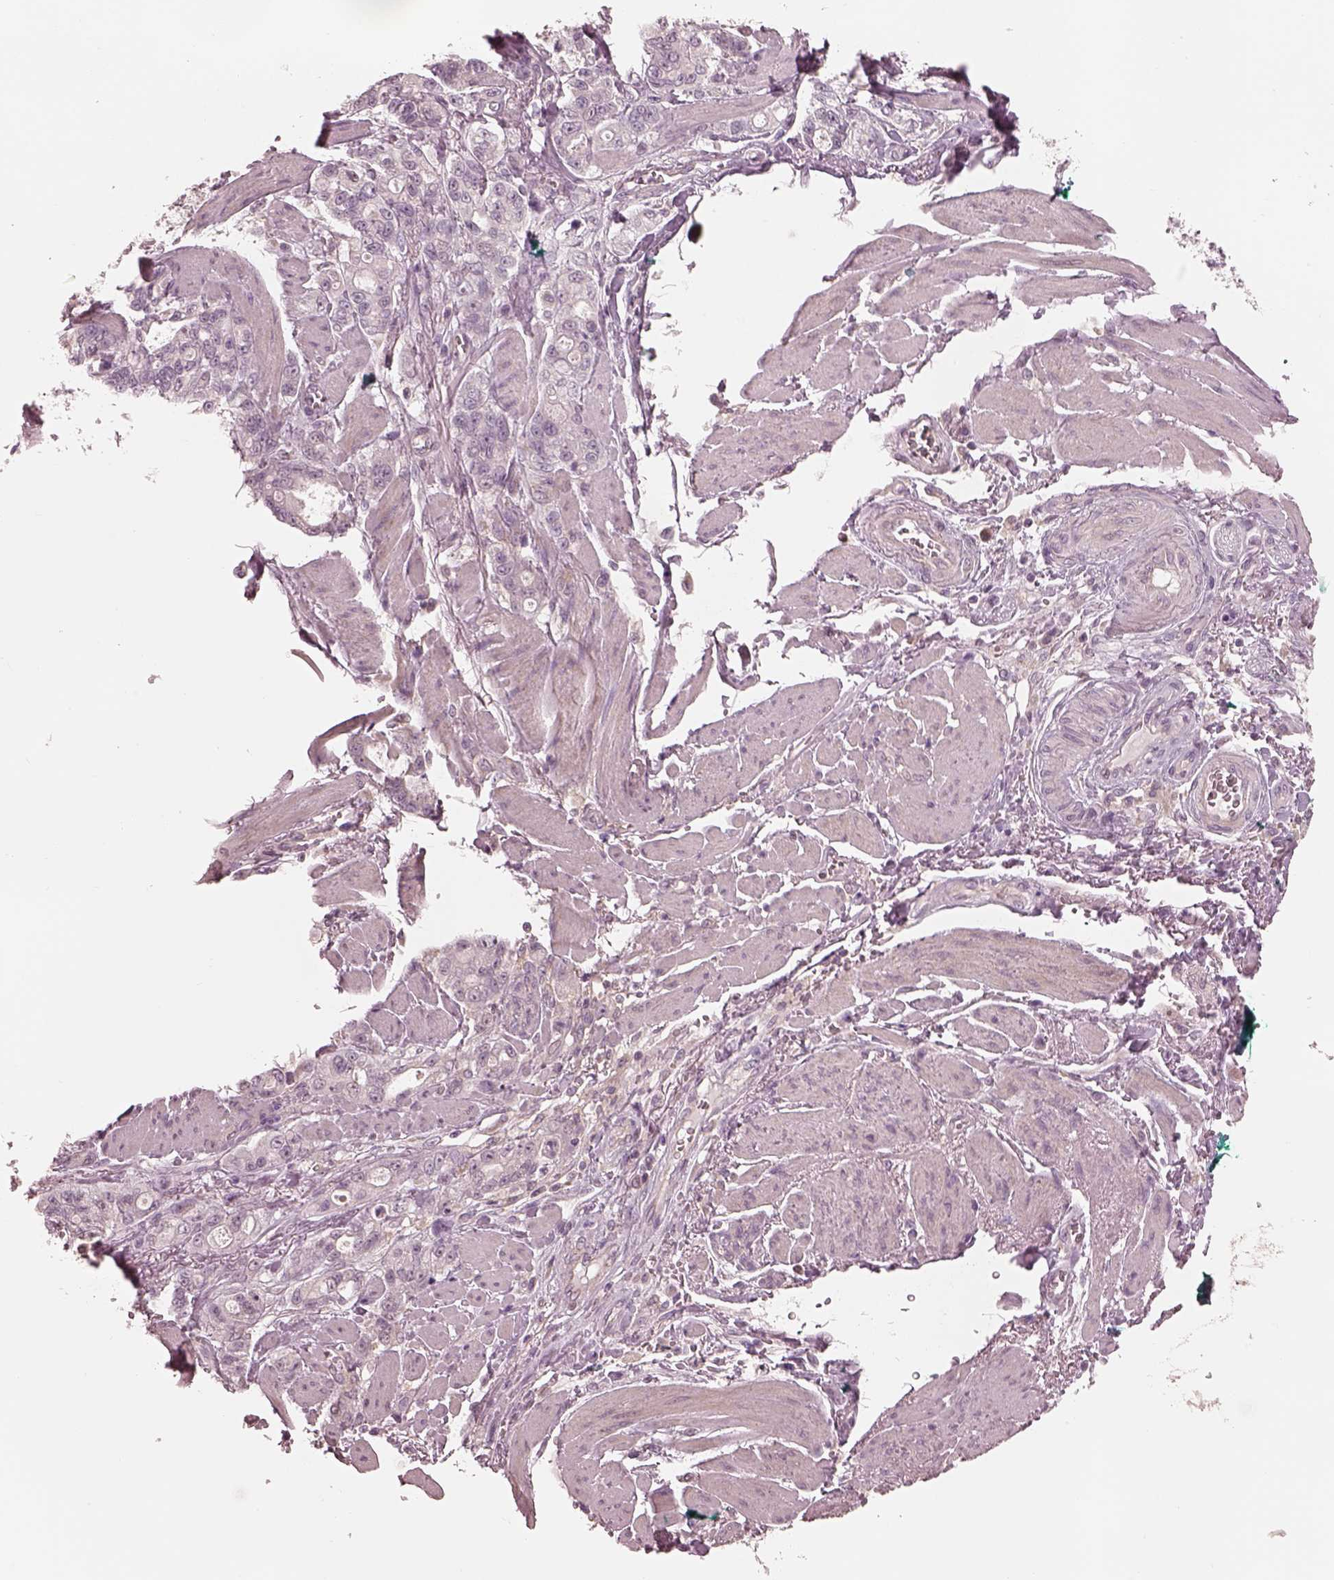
{"staining": {"intensity": "negative", "quantity": "none", "location": "none"}, "tissue": "stomach cancer", "cell_type": "Tumor cells", "image_type": "cancer", "snomed": [{"axis": "morphology", "description": "Adenocarcinoma, NOS"}, {"axis": "topography", "description": "Stomach"}], "caption": "Tumor cells show no significant expression in stomach cancer (adenocarcinoma).", "gene": "PRKACG", "patient": {"sex": "male", "age": 63}}